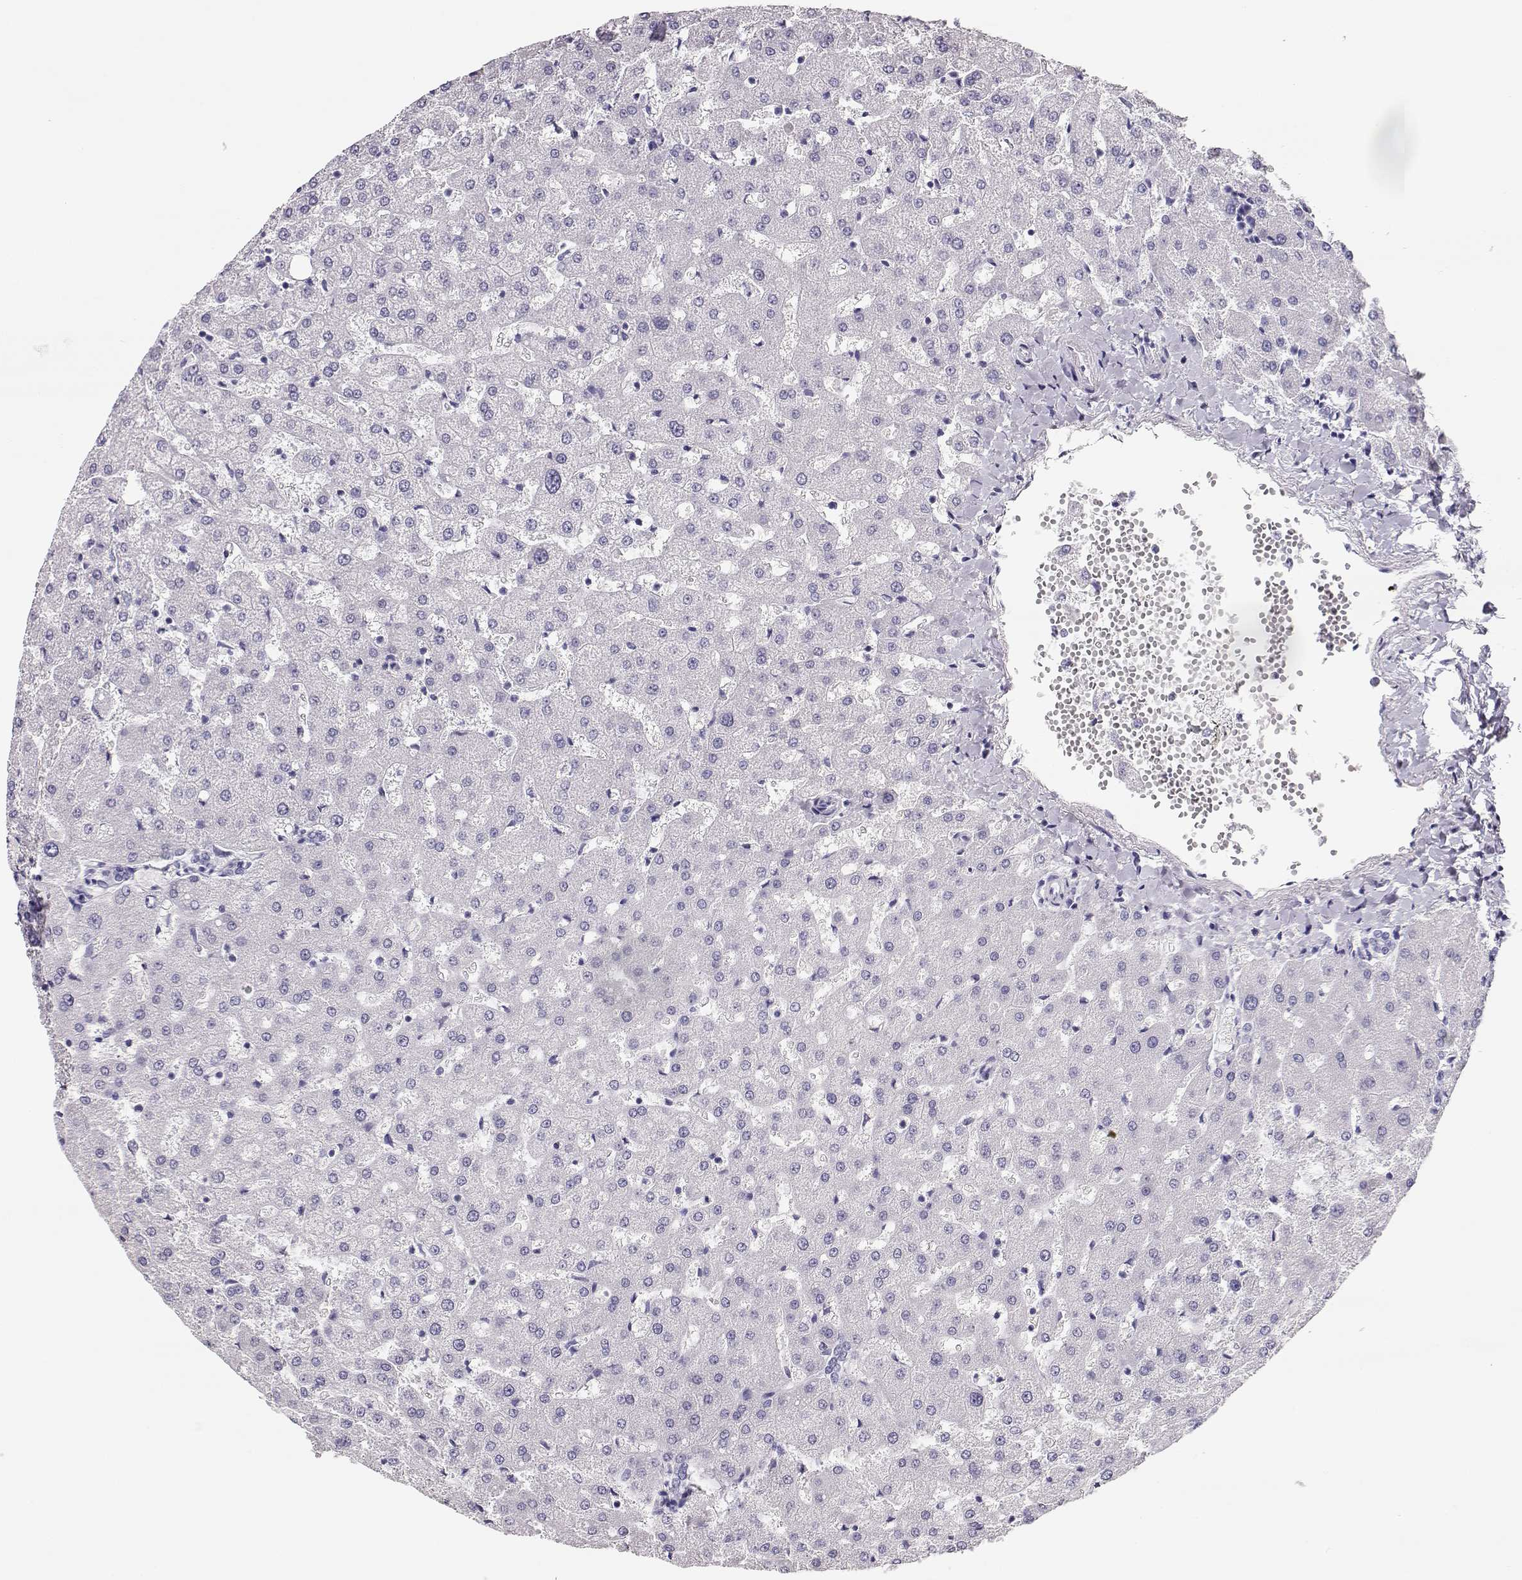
{"staining": {"intensity": "negative", "quantity": "none", "location": "none"}, "tissue": "liver", "cell_type": "Cholangiocytes", "image_type": "normal", "snomed": [{"axis": "morphology", "description": "Normal tissue, NOS"}, {"axis": "topography", "description": "Liver"}], "caption": "A high-resolution histopathology image shows immunohistochemistry (IHC) staining of normal liver, which displays no significant positivity in cholangiocytes.", "gene": "MAGEC1", "patient": {"sex": "female", "age": 50}}